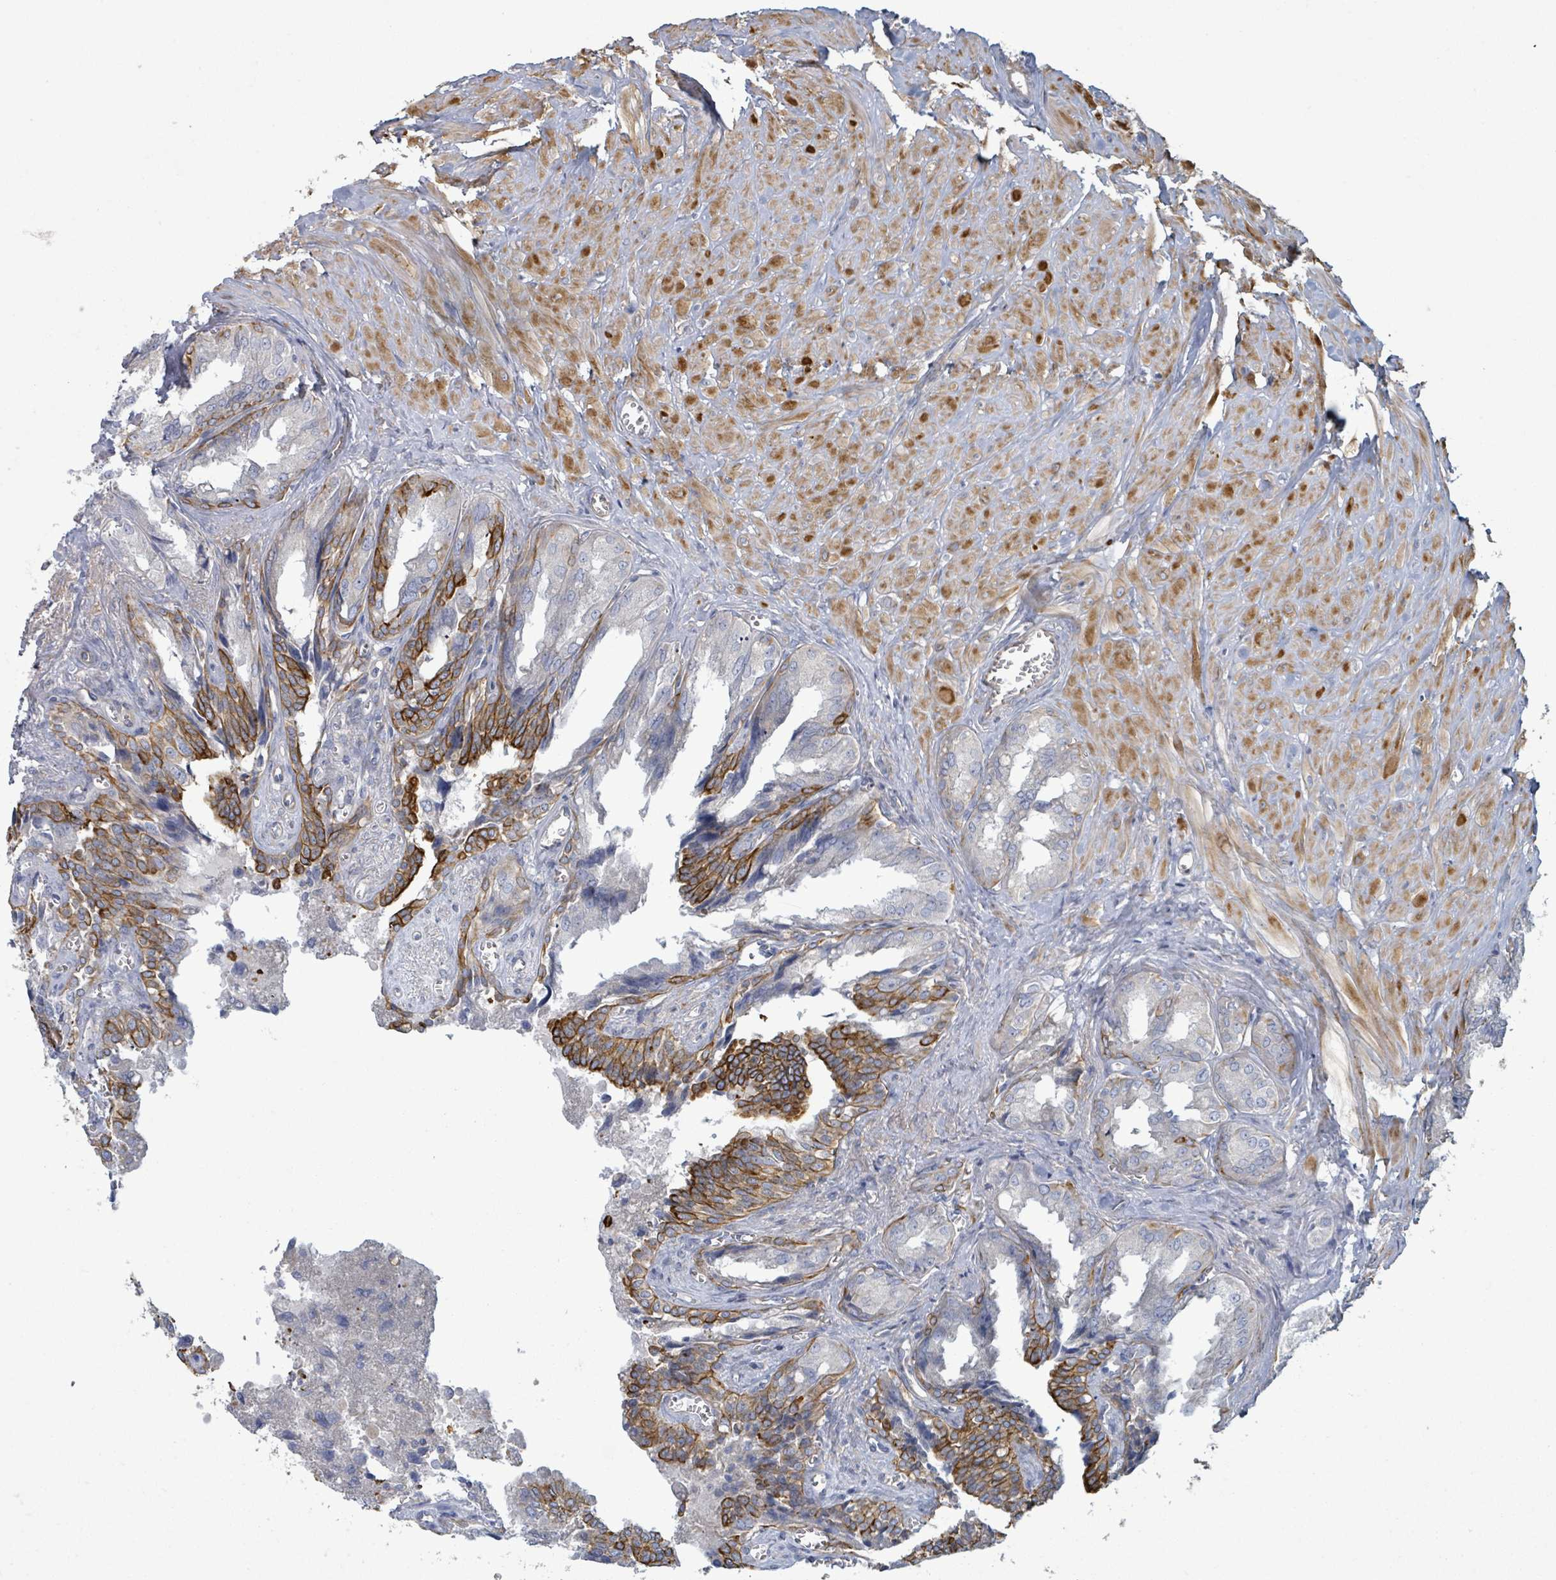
{"staining": {"intensity": "strong", "quantity": "25%-75%", "location": "cytoplasmic/membranous"}, "tissue": "seminal vesicle", "cell_type": "Glandular cells", "image_type": "normal", "snomed": [{"axis": "morphology", "description": "Normal tissue, NOS"}, {"axis": "topography", "description": "Seminal veicle"}], "caption": "Glandular cells display high levels of strong cytoplasmic/membranous staining in about 25%-75% of cells in unremarkable human seminal vesicle.", "gene": "COL13A1", "patient": {"sex": "male", "age": 67}}